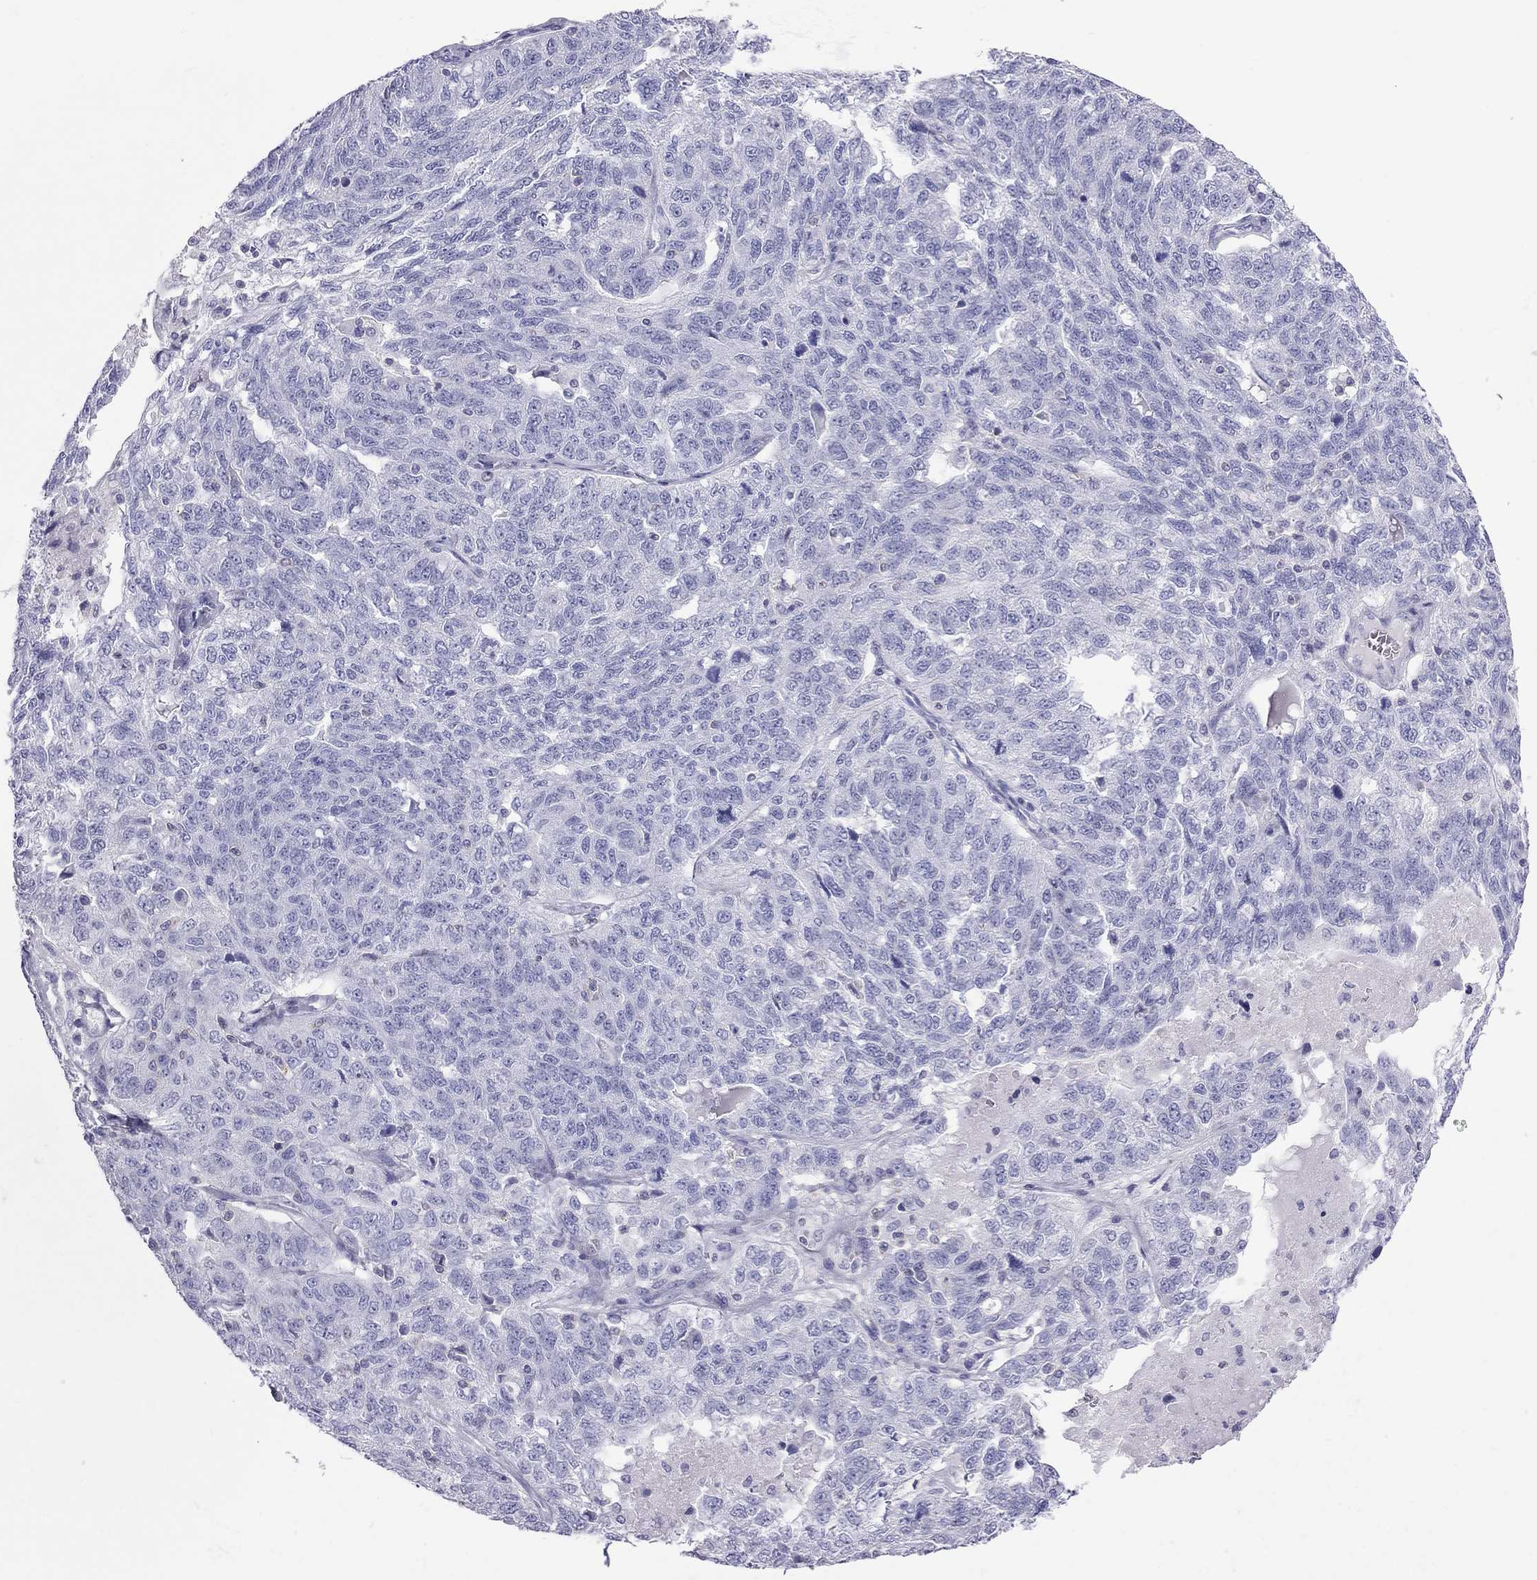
{"staining": {"intensity": "negative", "quantity": "none", "location": "none"}, "tissue": "ovarian cancer", "cell_type": "Tumor cells", "image_type": "cancer", "snomed": [{"axis": "morphology", "description": "Cystadenocarcinoma, serous, NOS"}, {"axis": "topography", "description": "Ovary"}], "caption": "Image shows no protein expression in tumor cells of serous cystadenocarcinoma (ovarian) tissue.", "gene": "STAG3", "patient": {"sex": "female", "age": 71}}